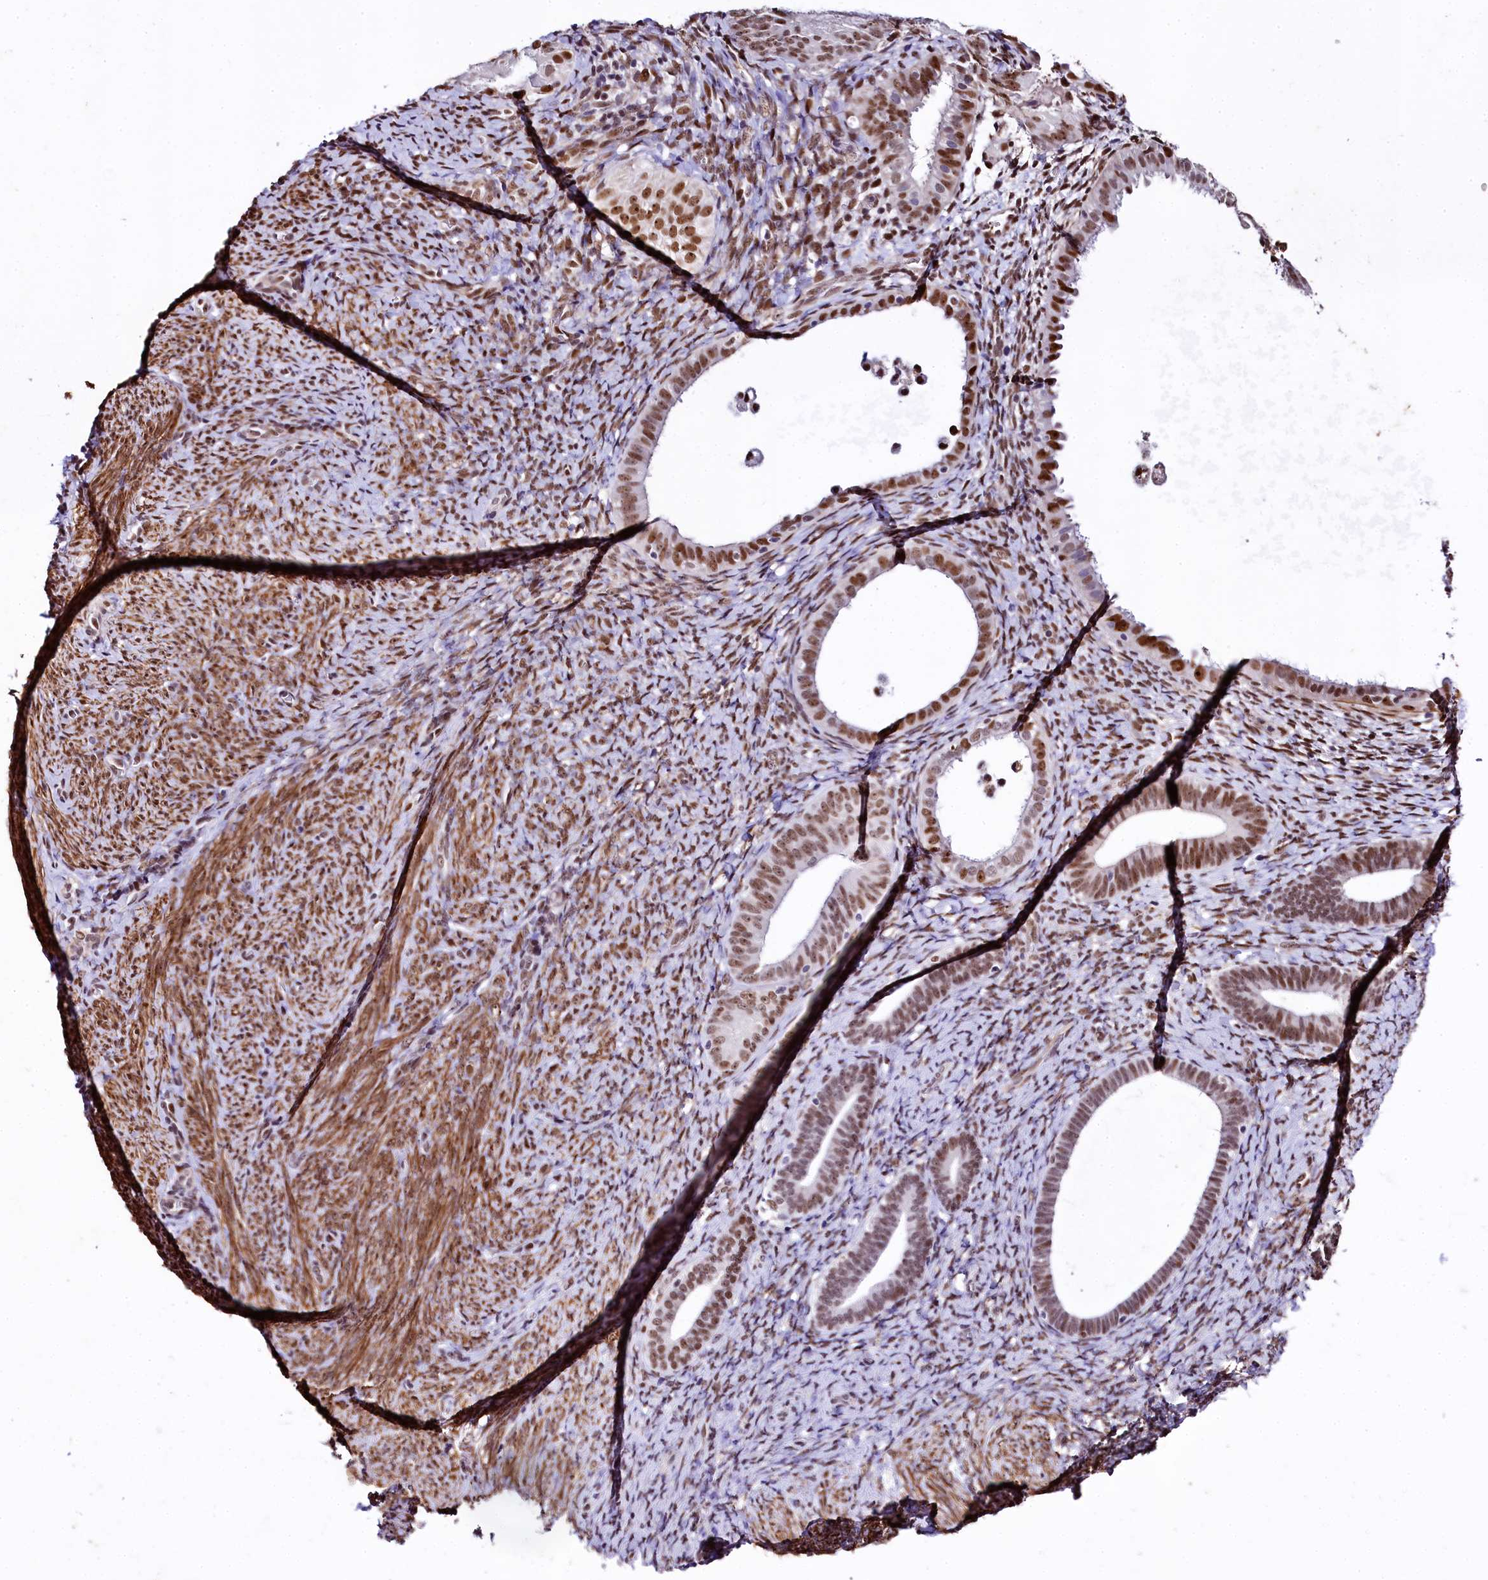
{"staining": {"intensity": "moderate", "quantity": "25%-75%", "location": "nuclear"}, "tissue": "endometrium", "cell_type": "Cells in endometrial stroma", "image_type": "normal", "snomed": [{"axis": "morphology", "description": "Normal tissue, NOS"}, {"axis": "topography", "description": "Endometrium"}], "caption": "Normal endometrium demonstrates moderate nuclear staining in approximately 25%-75% of cells in endometrial stroma, visualized by immunohistochemistry.", "gene": "SAMD10", "patient": {"sex": "female", "age": 65}}